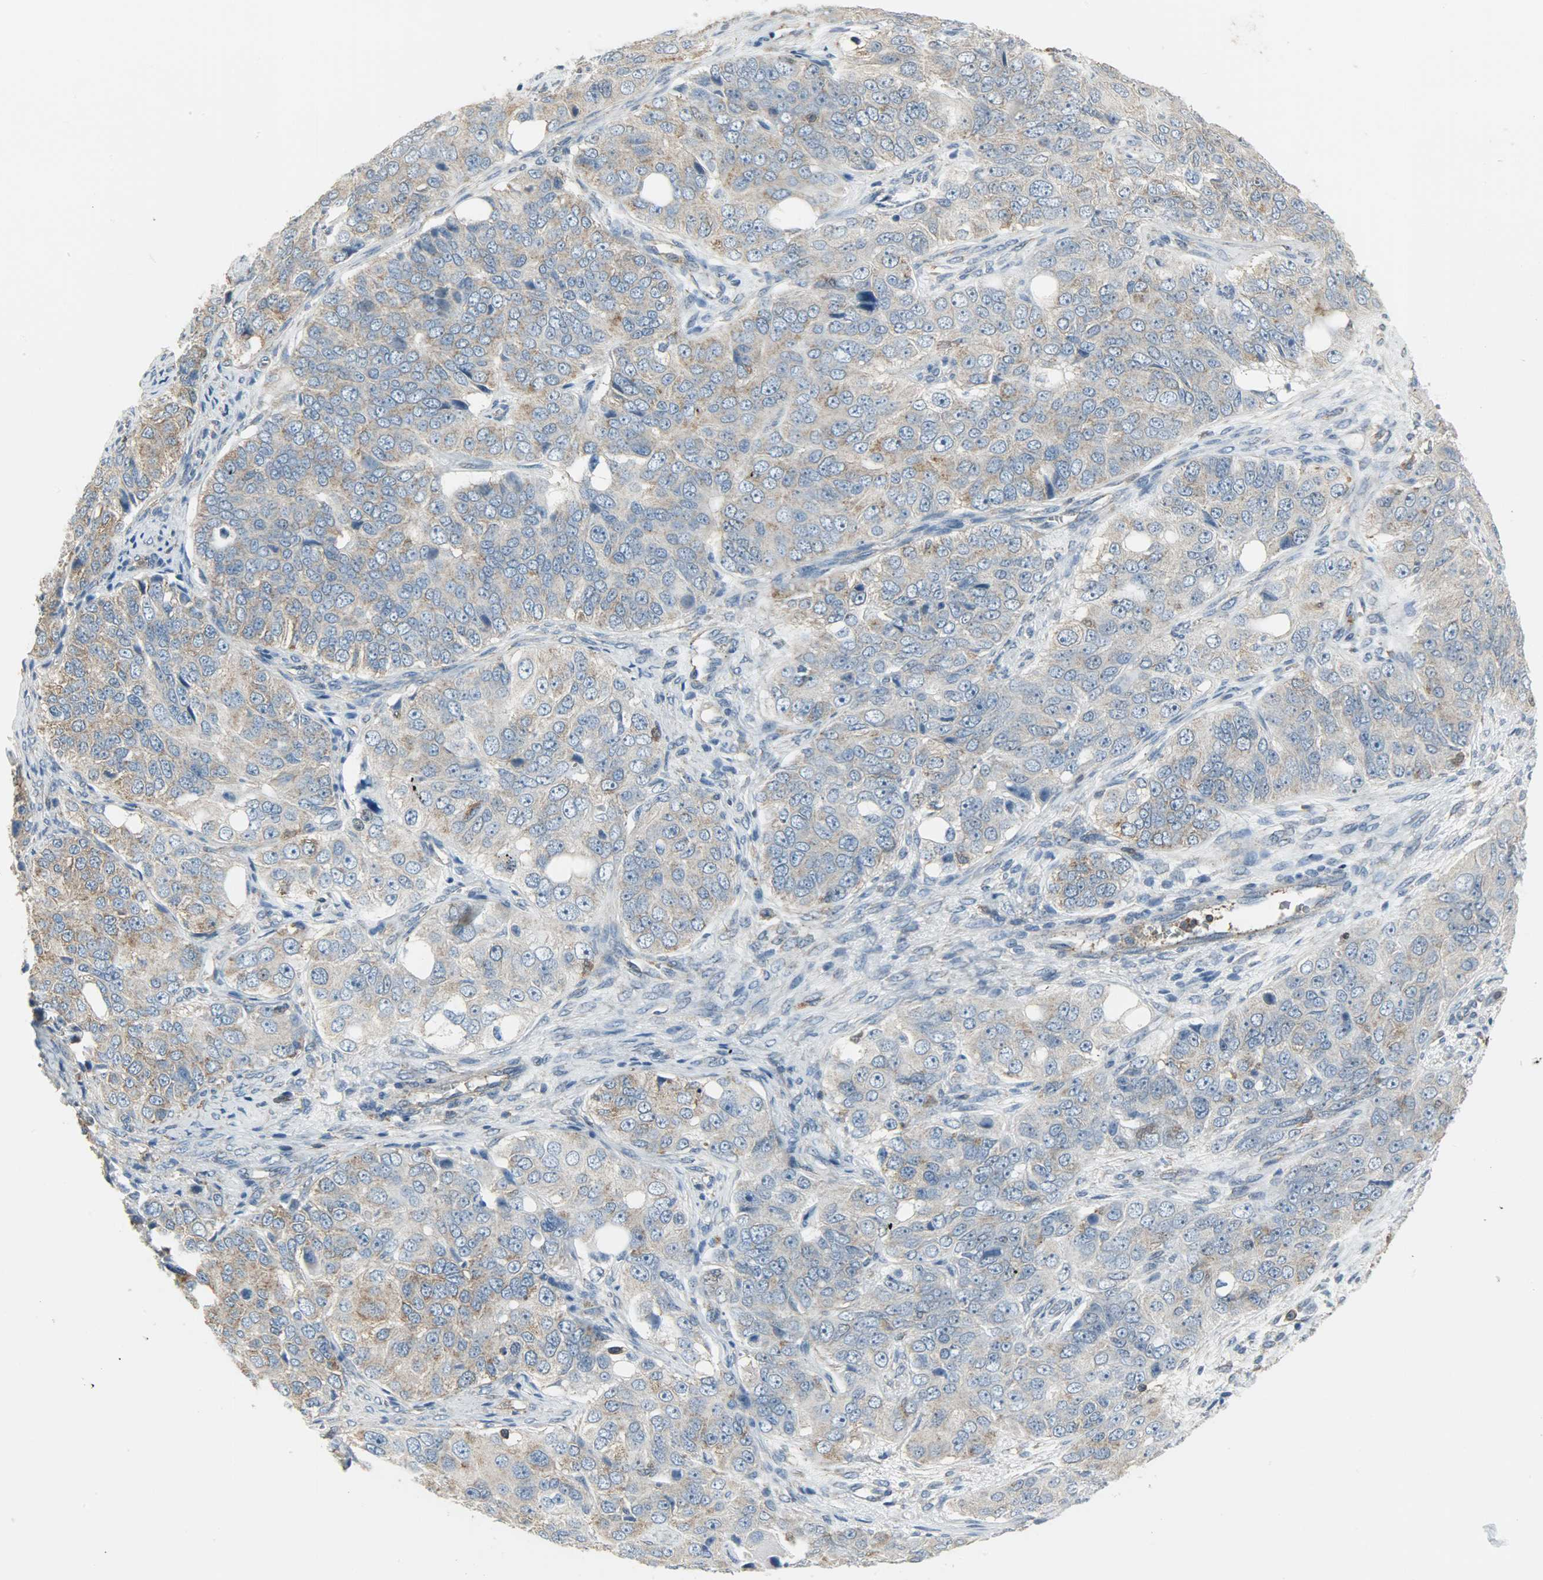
{"staining": {"intensity": "weak", "quantity": ">75%", "location": "cytoplasmic/membranous"}, "tissue": "ovarian cancer", "cell_type": "Tumor cells", "image_type": "cancer", "snomed": [{"axis": "morphology", "description": "Carcinoma, endometroid"}, {"axis": "topography", "description": "Ovary"}], "caption": "Protein analysis of ovarian cancer tissue exhibits weak cytoplasmic/membranous expression in approximately >75% of tumor cells.", "gene": "DNAJA4", "patient": {"sex": "female", "age": 51}}